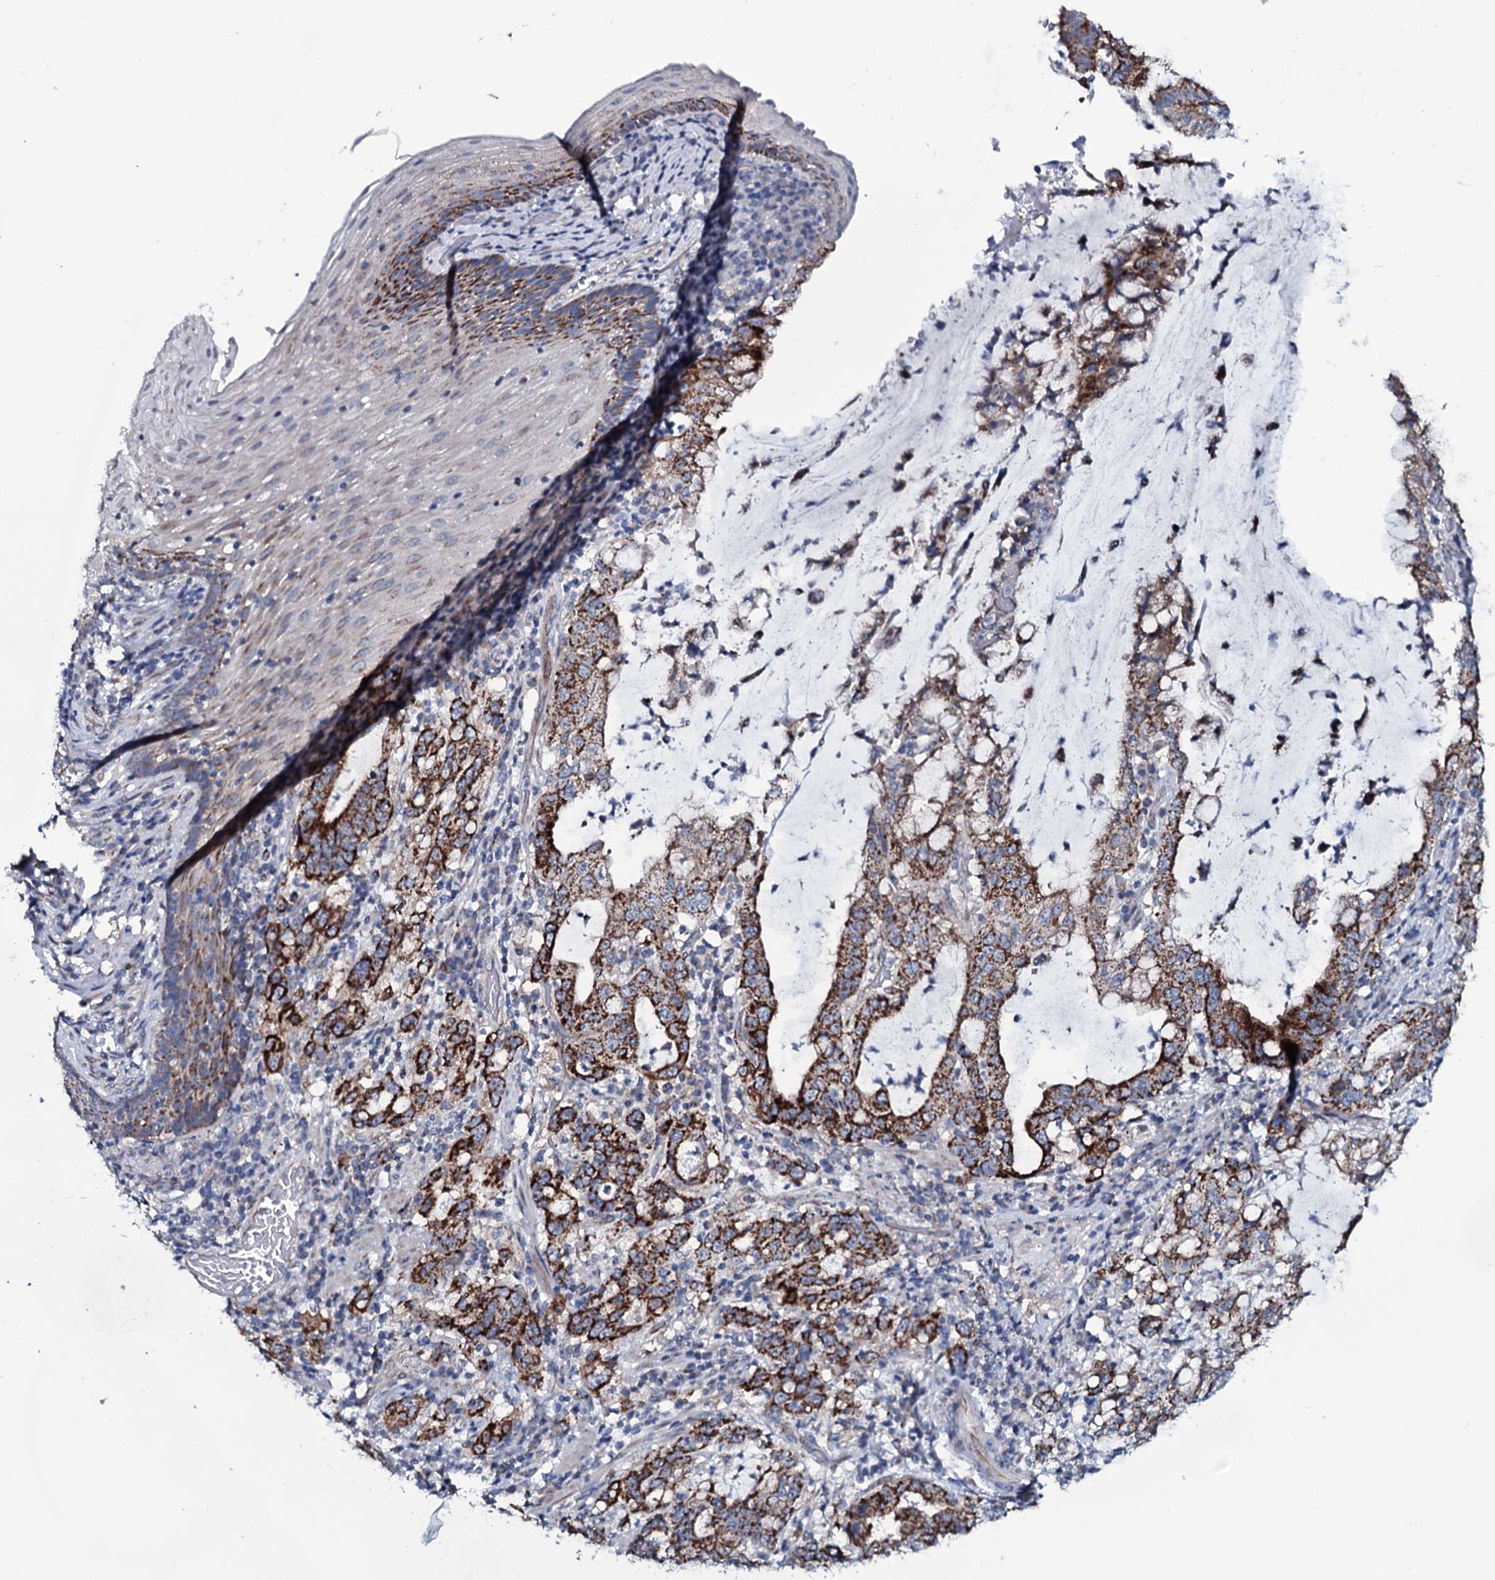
{"staining": {"intensity": "strong", "quantity": ">75%", "location": "cytoplasmic/membranous"}, "tissue": "stomach cancer", "cell_type": "Tumor cells", "image_type": "cancer", "snomed": [{"axis": "morphology", "description": "Normal tissue, NOS"}, {"axis": "morphology", "description": "Adenocarcinoma, NOS"}, {"axis": "topography", "description": "Esophagus"}, {"axis": "topography", "description": "Stomach, upper"}, {"axis": "topography", "description": "Peripheral nerve tissue"}], "caption": "Adenocarcinoma (stomach) stained with a brown dye shows strong cytoplasmic/membranous positive expression in about >75% of tumor cells.", "gene": "WIPF3", "patient": {"sex": "male", "age": 62}}